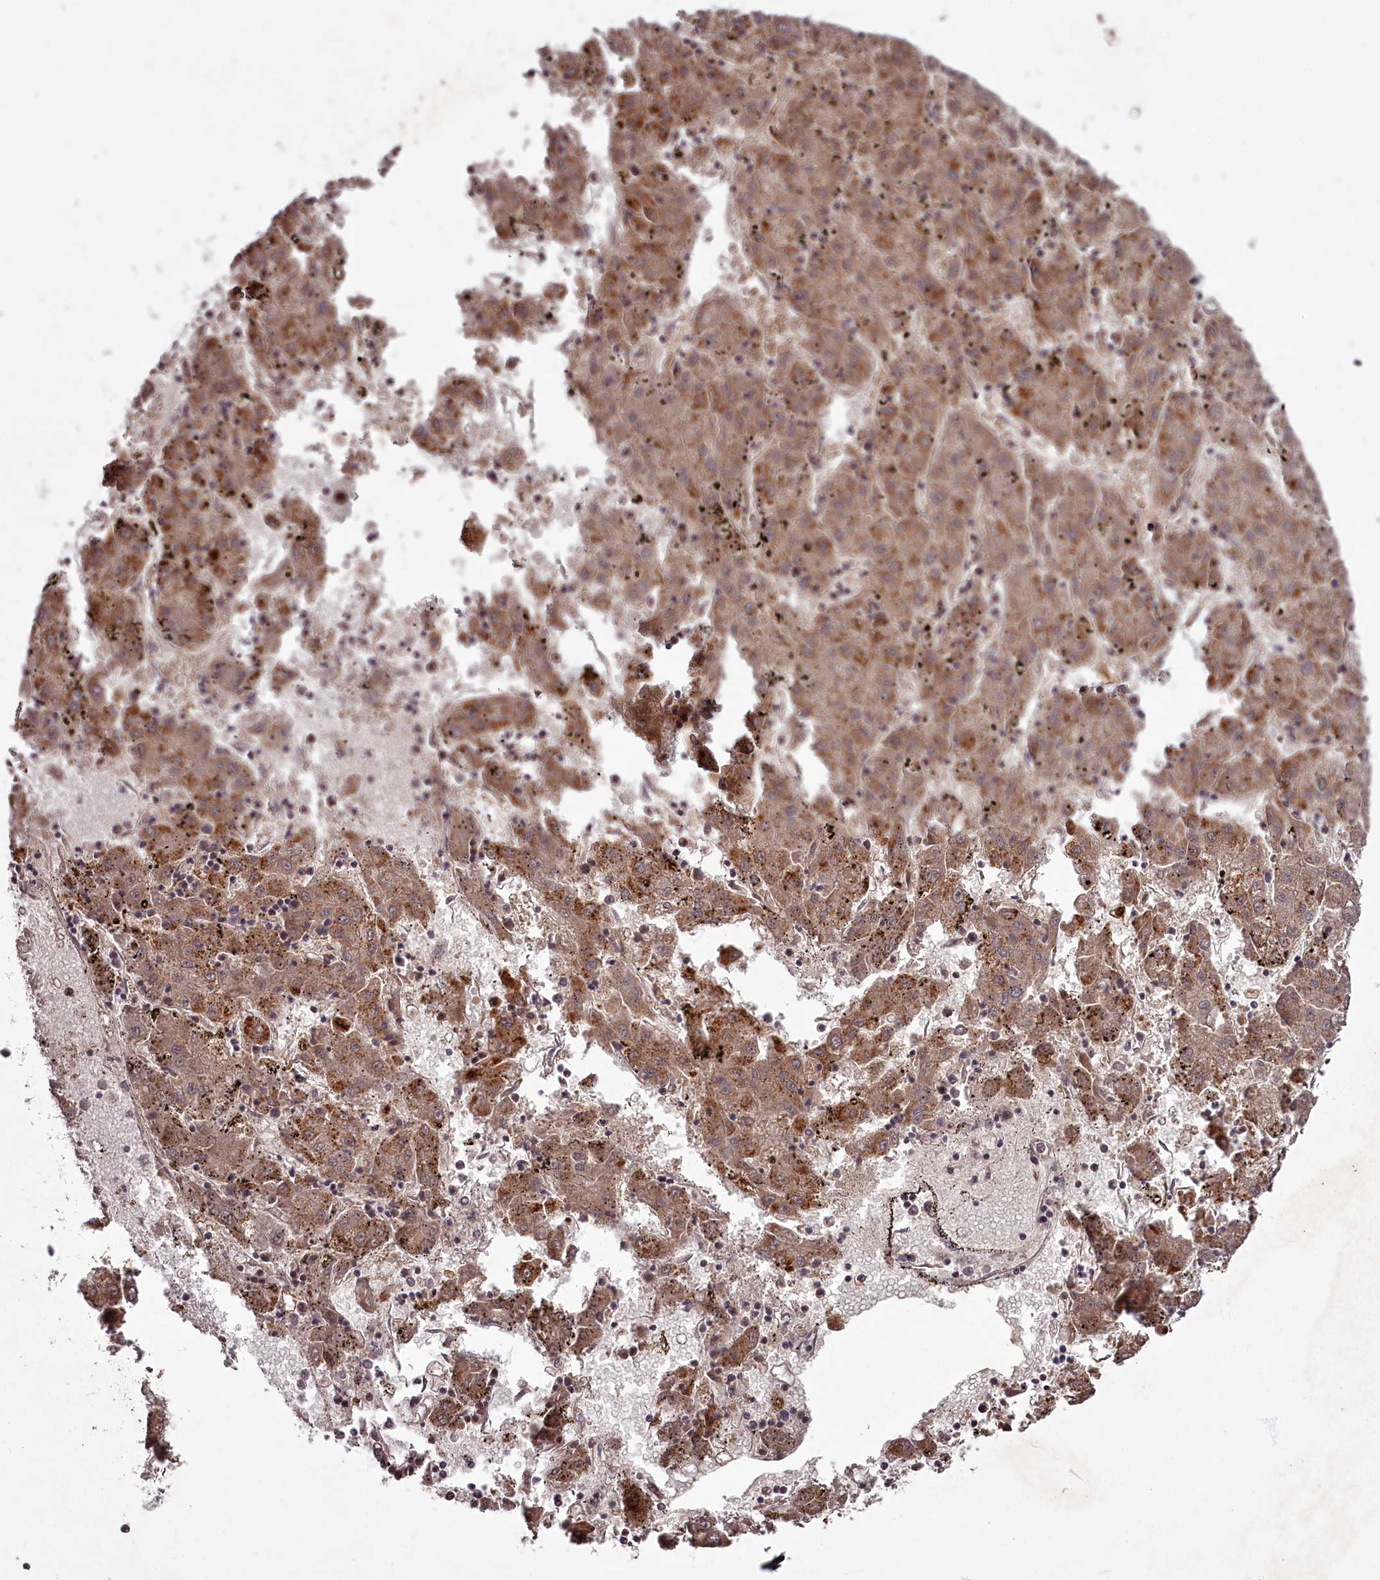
{"staining": {"intensity": "moderate", "quantity": ">75%", "location": "cytoplasmic/membranous"}, "tissue": "liver cancer", "cell_type": "Tumor cells", "image_type": "cancer", "snomed": [{"axis": "morphology", "description": "Carcinoma, Hepatocellular, NOS"}, {"axis": "topography", "description": "Liver"}], "caption": "There is medium levels of moderate cytoplasmic/membranous staining in tumor cells of liver cancer, as demonstrated by immunohistochemical staining (brown color).", "gene": "PCBP2", "patient": {"sex": "male", "age": 72}}